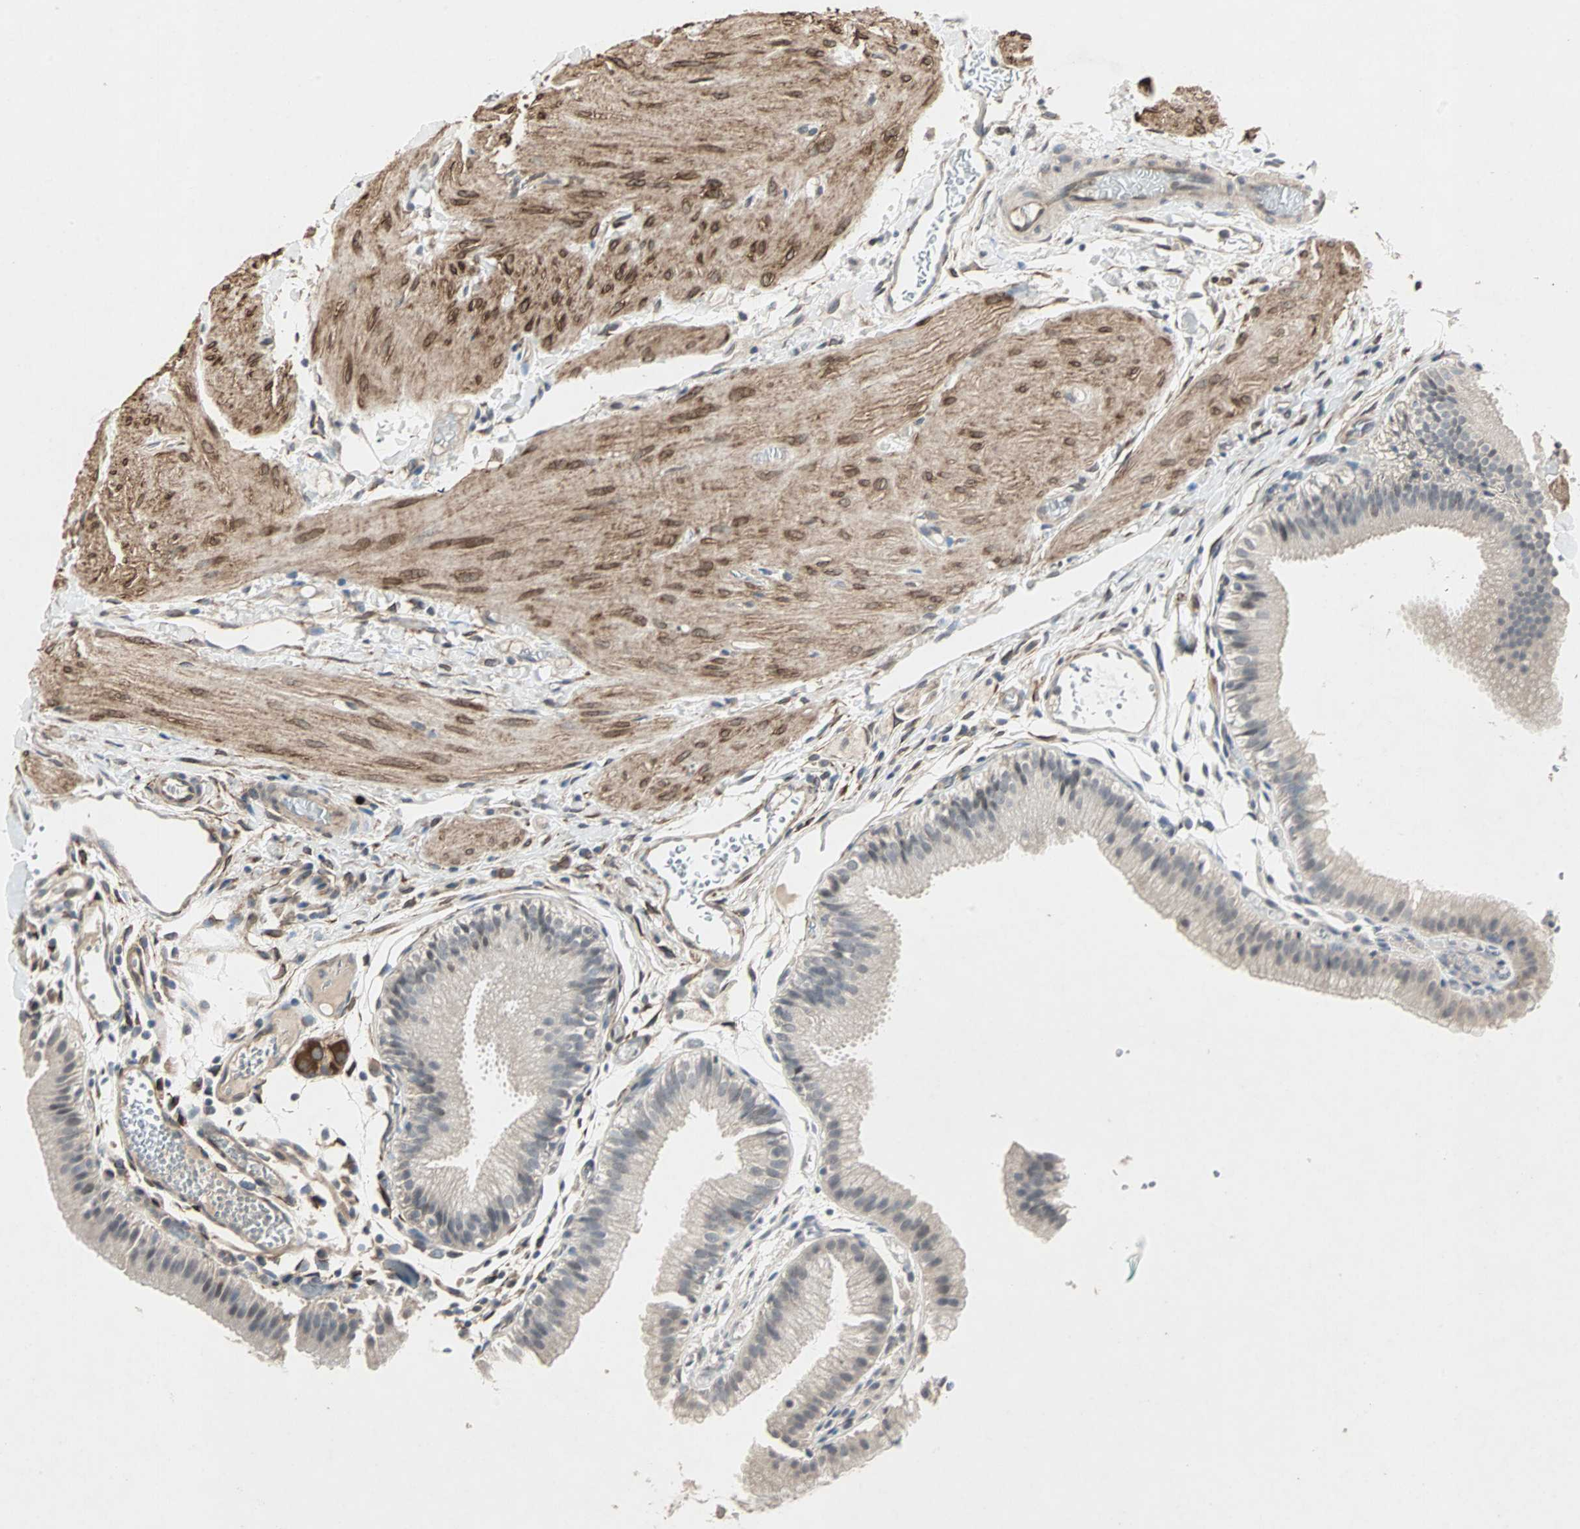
{"staining": {"intensity": "negative", "quantity": "none", "location": "none"}, "tissue": "gallbladder", "cell_type": "Glandular cells", "image_type": "normal", "snomed": [{"axis": "morphology", "description": "Normal tissue, NOS"}, {"axis": "topography", "description": "Gallbladder"}], "caption": "Immunohistochemistry histopathology image of normal human gallbladder stained for a protein (brown), which shows no staining in glandular cells.", "gene": "TRPV4", "patient": {"sex": "female", "age": 26}}